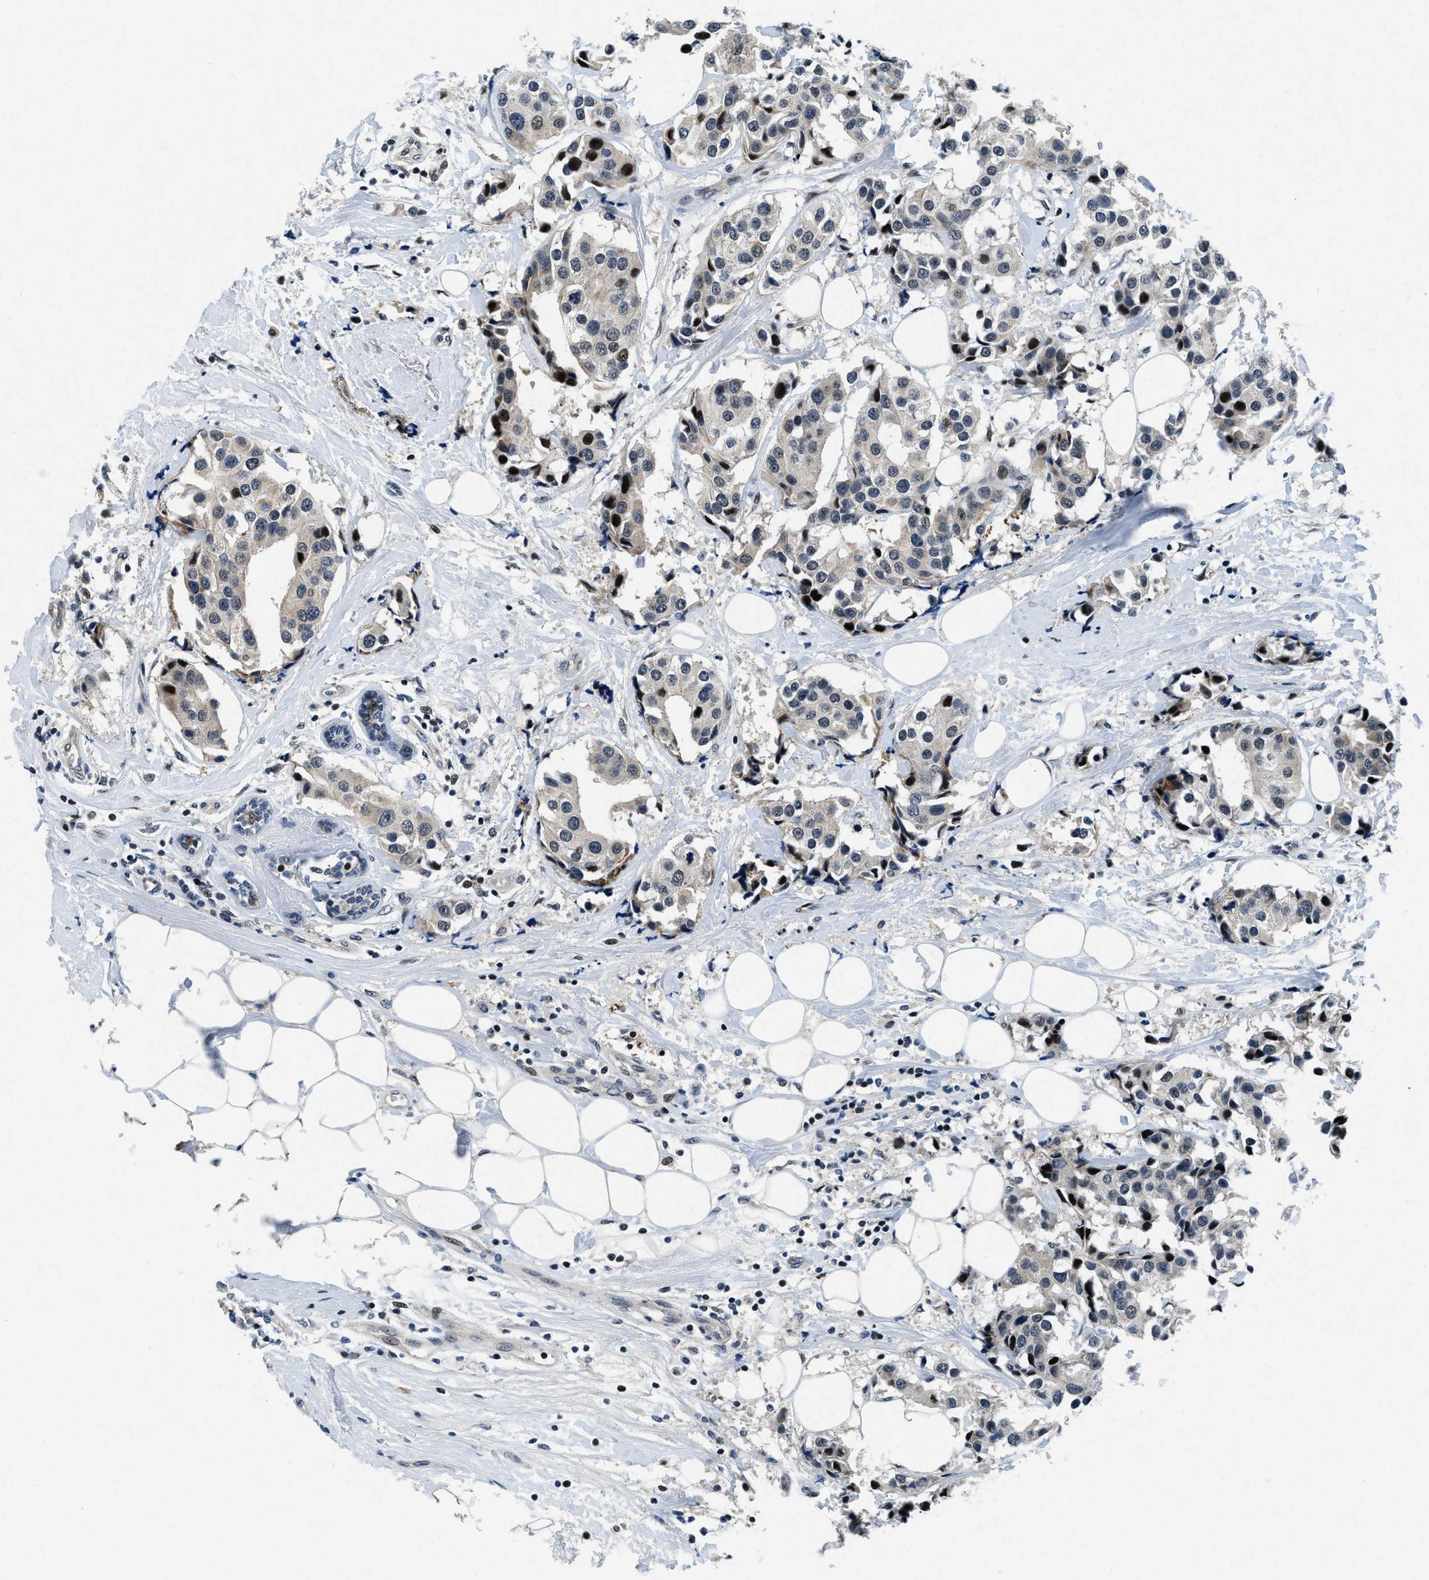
{"staining": {"intensity": "strong", "quantity": "<25%", "location": "nuclear"}, "tissue": "breast cancer", "cell_type": "Tumor cells", "image_type": "cancer", "snomed": [{"axis": "morphology", "description": "Normal tissue, NOS"}, {"axis": "morphology", "description": "Duct carcinoma"}, {"axis": "topography", "description": "Breast"}], "caption": "Immunohistochemistry (IHC) image of breast cancer (infiltrating ductal carcinoma) stained for a protein (brown), which shows medium levels of strong nuclear expression in approximately <25% of tumor cells.", "gene": "PHLDA1", "patient": {"sex": "female", "age": 39}}